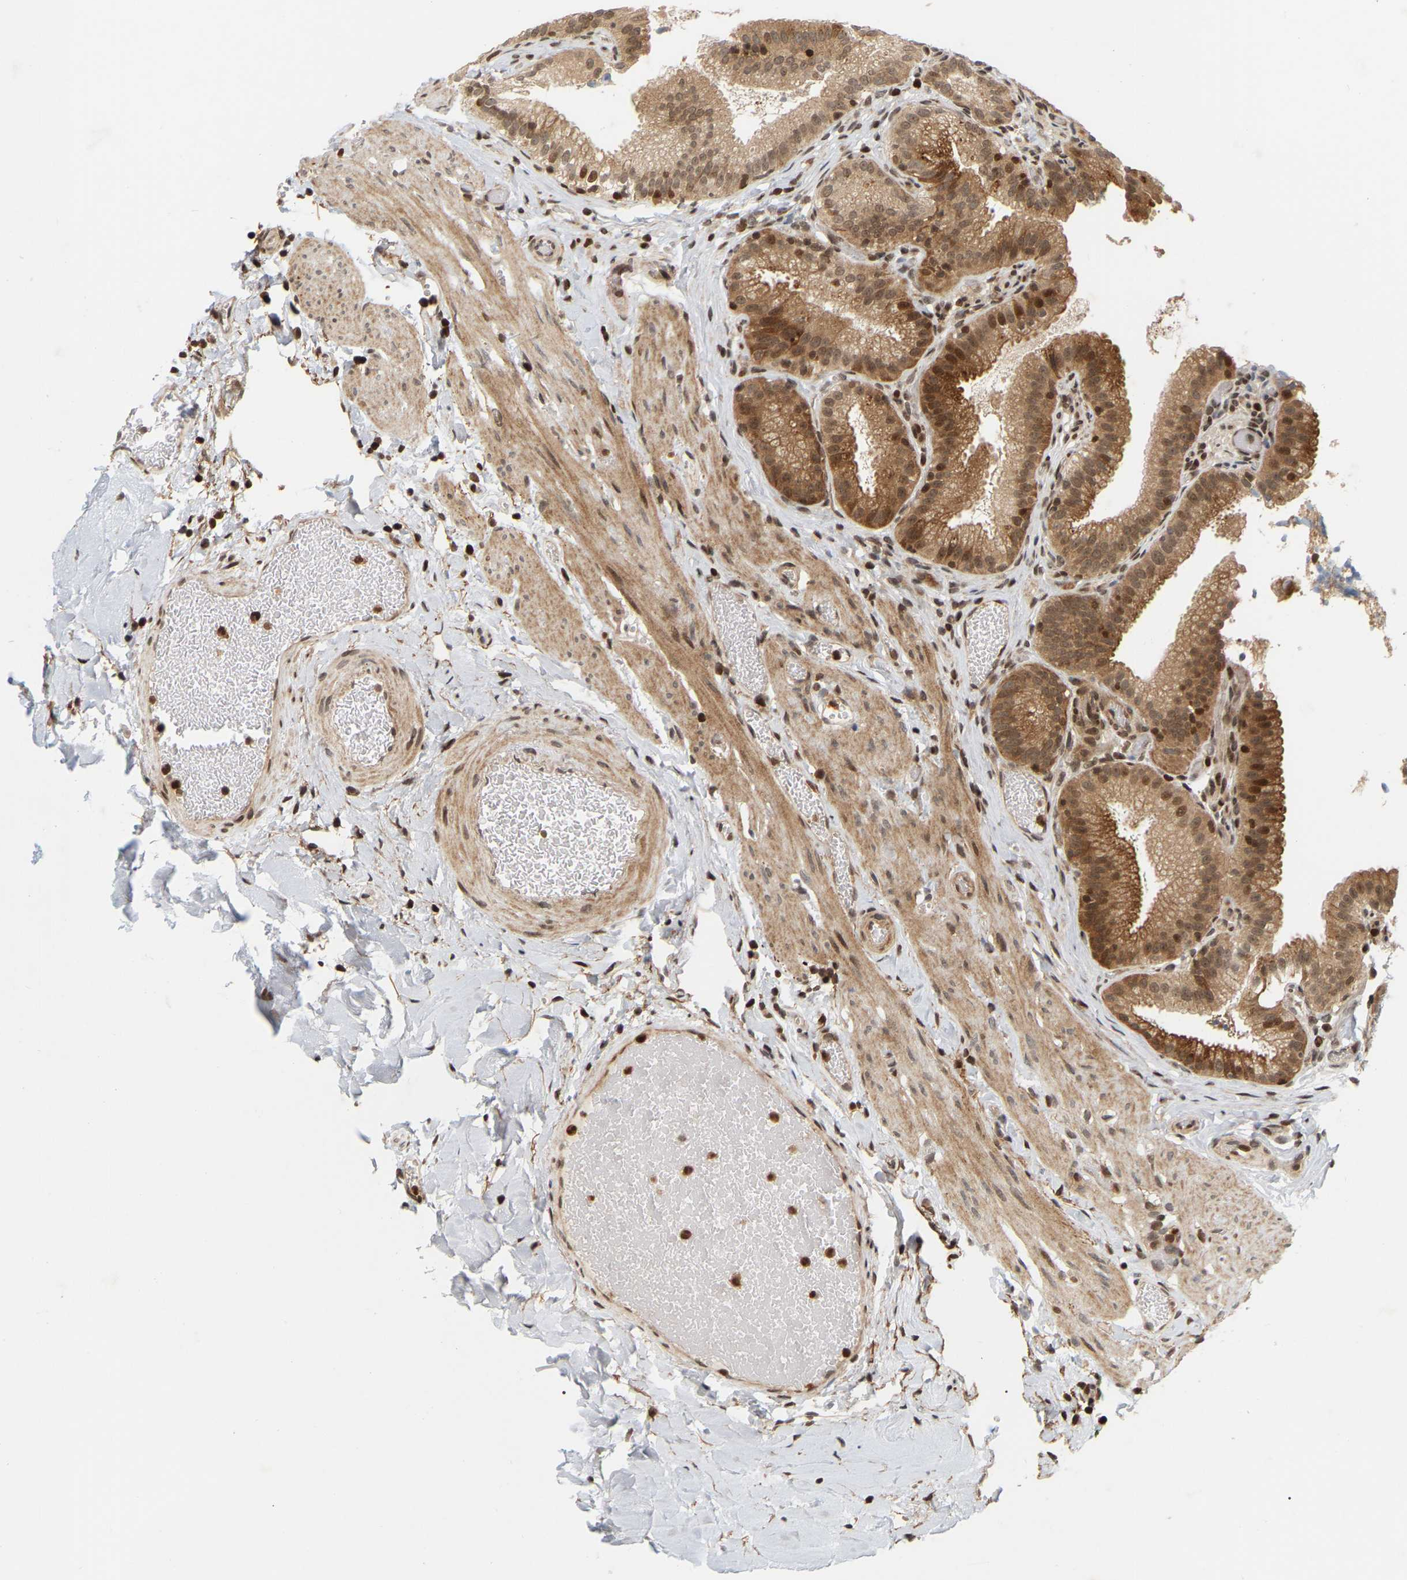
{"staining": {"intensity": "moderate", "quantity": ">75%", "location": "cytoplasmic/membranous,nuclear"}, "tissue": "gallbladder", "cell_type": "Glandular cells", "image_type": "normal", "snomed": [{"axis": "morphology", "description": "Normal tissue, NOS"}, {"axis": "topography", "description": "Gallbladder"}], "caption": "Immunohistochemistry micrograph of benign gallbladder: gallbladder stained using IHC reveals medium levels of moderate protein expression localized specifically in the cytoplasmic/membranous,nuclear of glandular cells, appearing as a cytoplasmic/membranous,nuclear brown color.", "gene": "NFE2L2", "patient": {"sex": "male", "age": 54}}